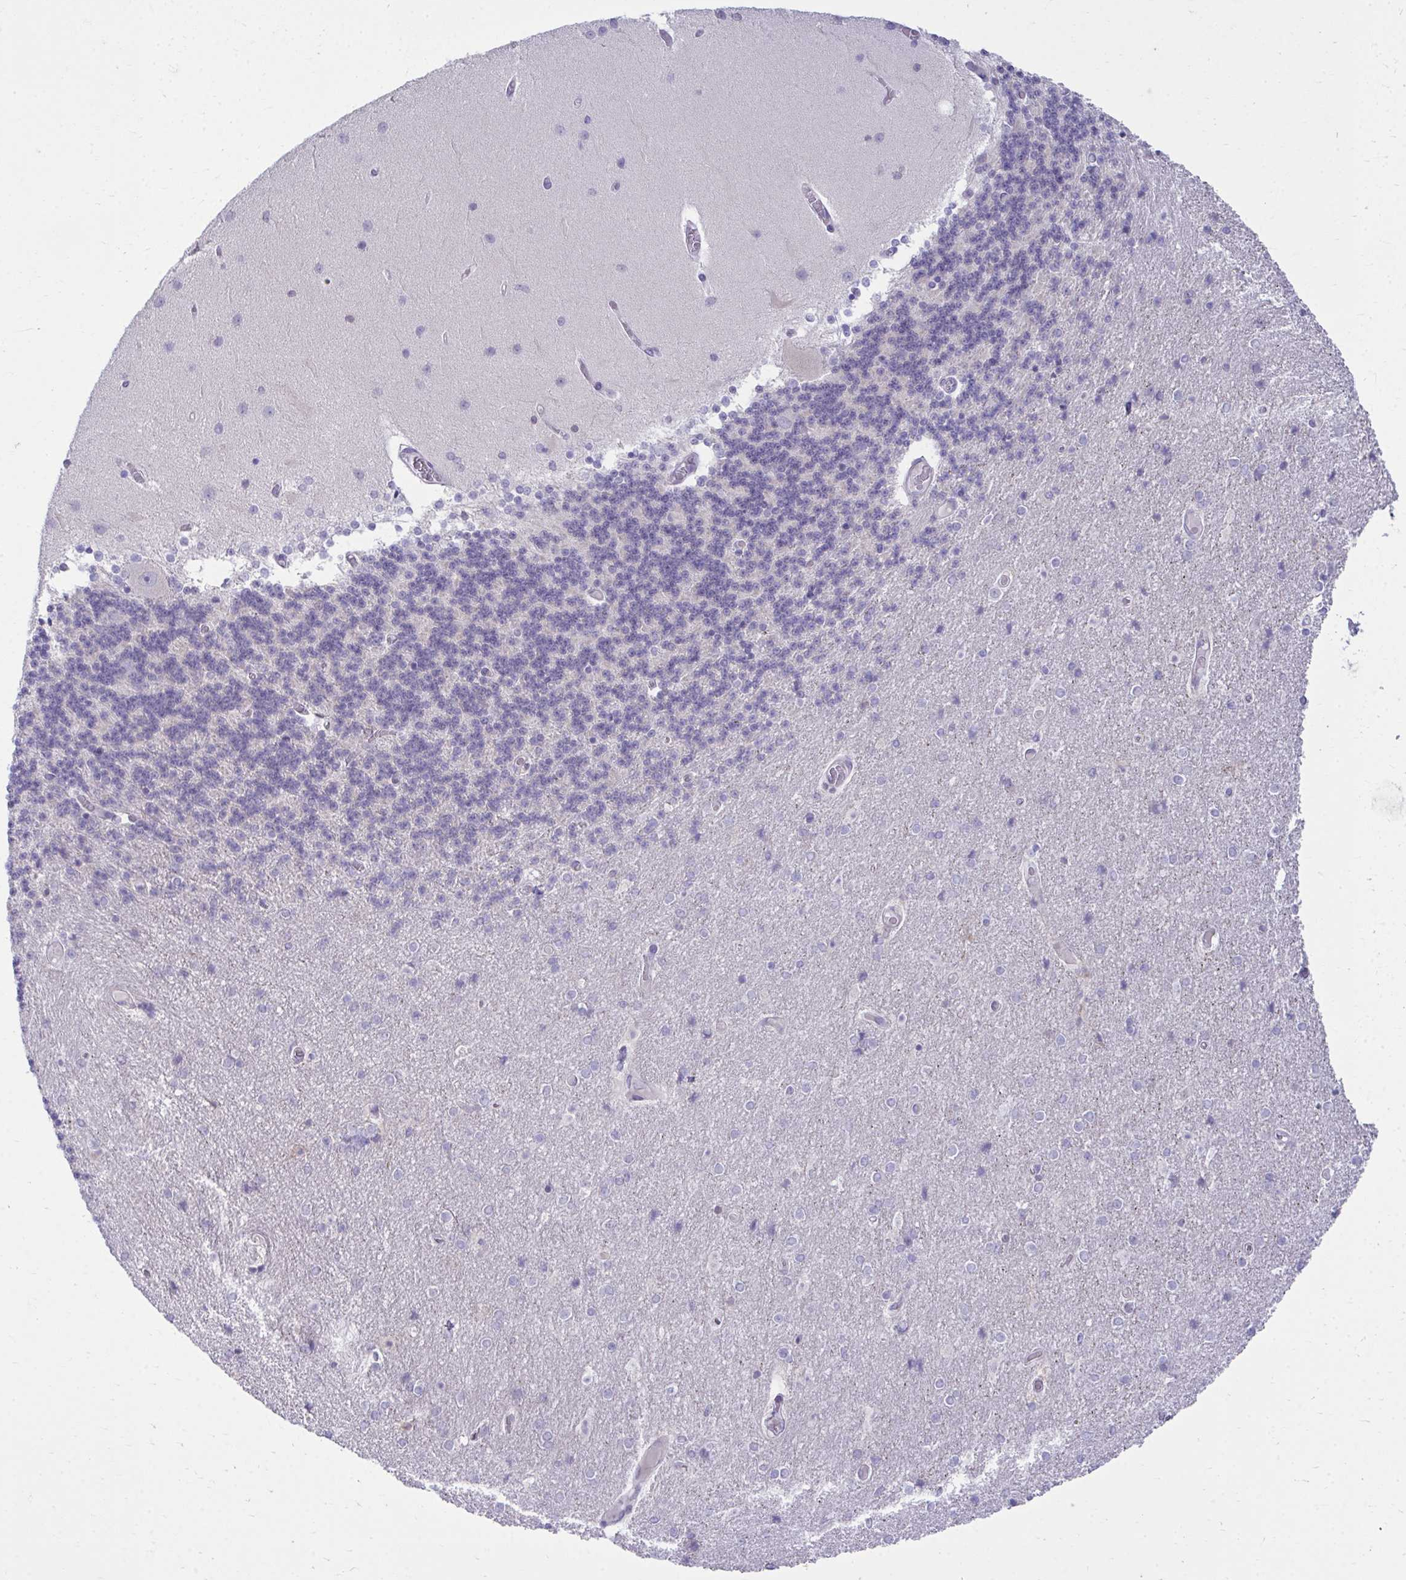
{"staining": {"intensity": "moderate", "quantity": "<25%", "location": "cytoplasmic/membranous"}, "tissue": "cerebellum", "cell_type": "Cells in granular layer", "image_type": "normal", "snomed": [{"axis": "morphology", "description": "Normal tissue, NOS"}, {"axis": "topography", "description": "Cerebellum"}], "caption": "Human cerebellum stained for a protein (brown) exhibits moderate cytoplasmic/membranous positive staining in about <25% of cells in granular layer.", "gene": "OR7A5", "patient": {"sex": "female", "age": 54}}